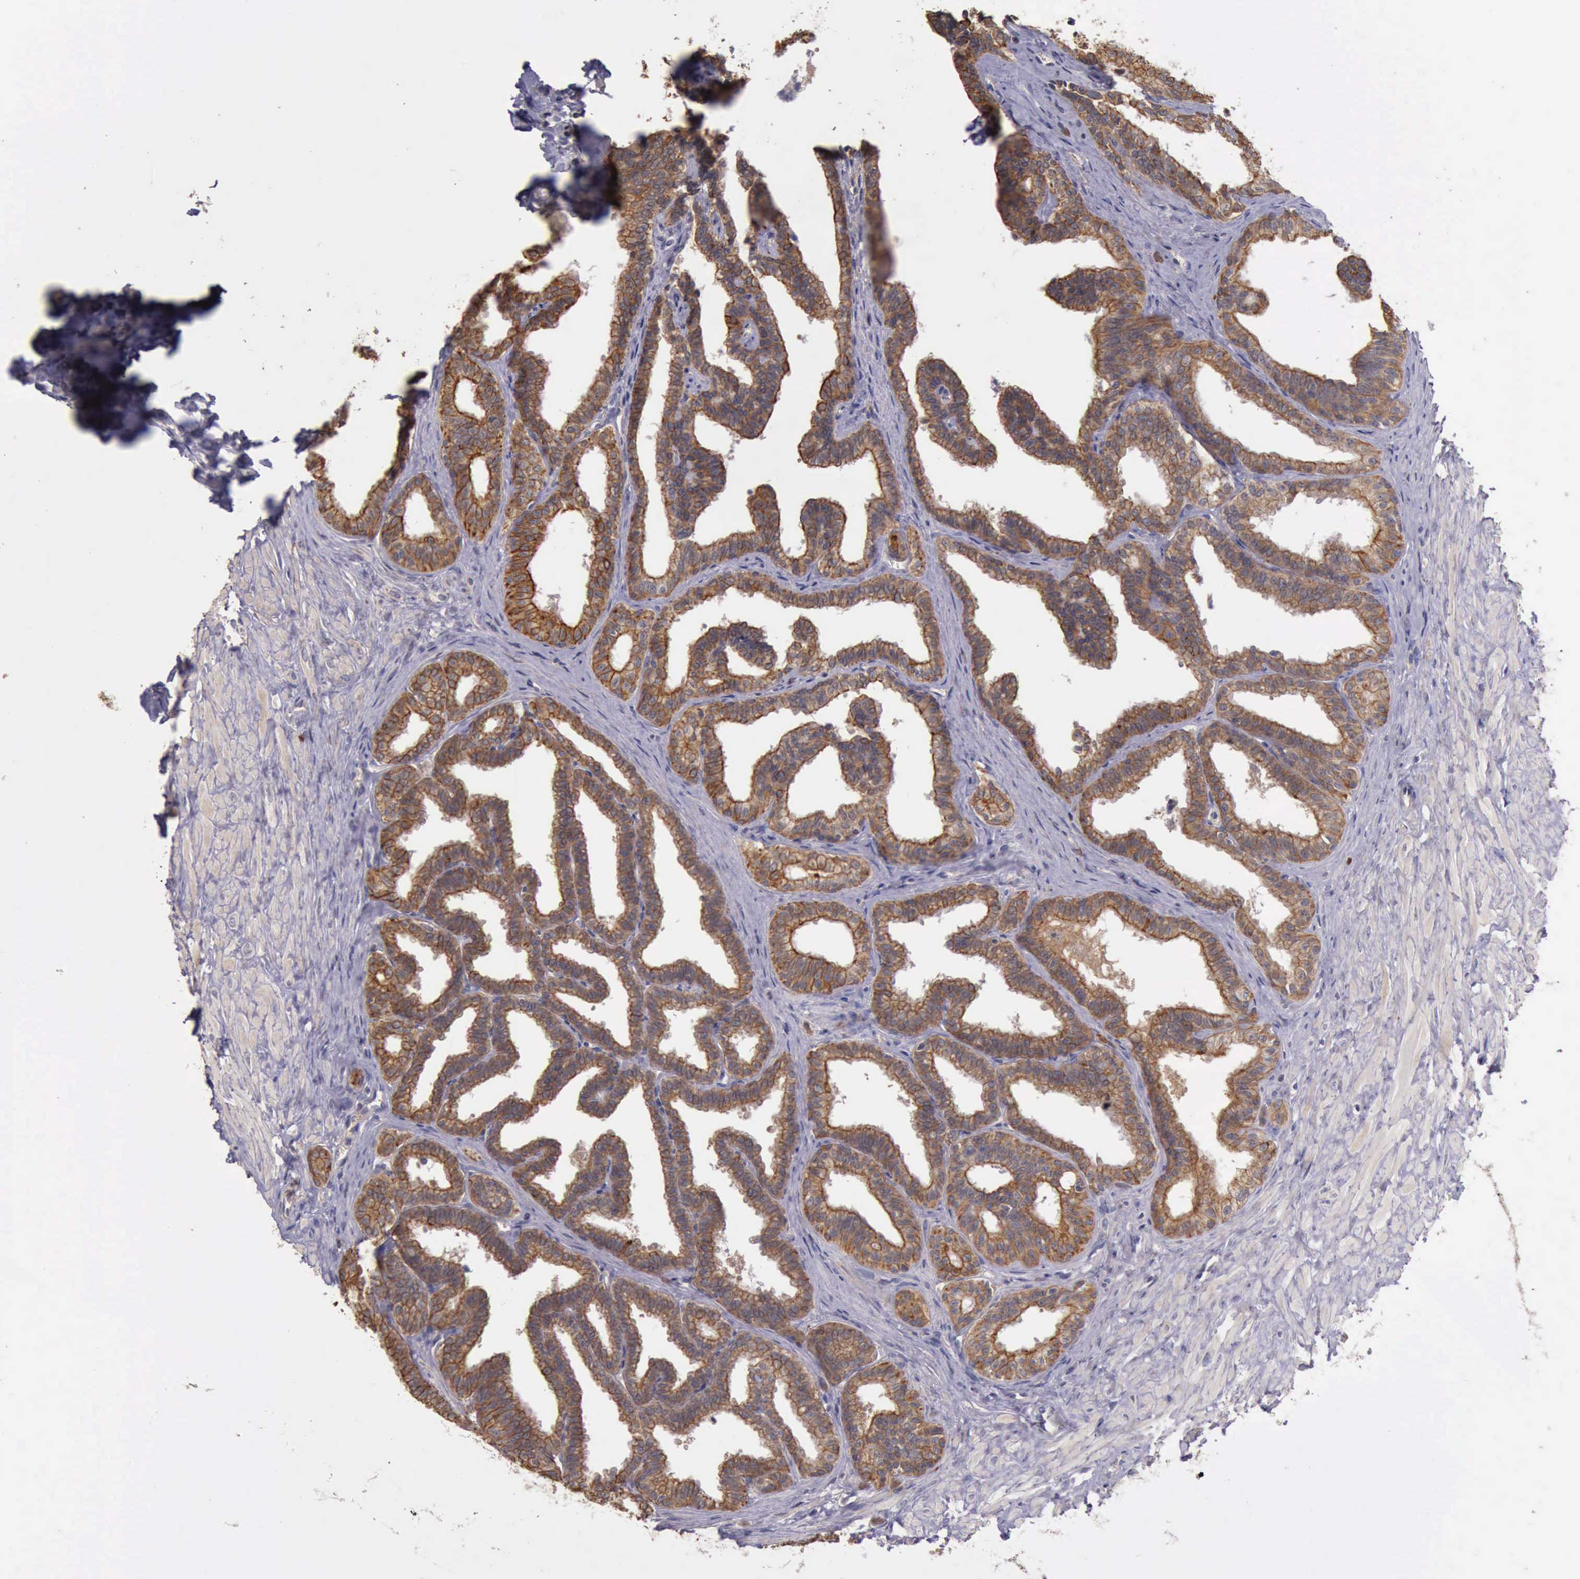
{"staining": {"intensity": "moderate", "quantity": ">75%", "location": "cytoplasmic/membranous"}, "tissue": "seminal vesicle", "cell_type": "Glandular cells", "image_type": "normal", "snomed": [{"axis": "morphology", "description": "Normal tissue, NOS"}, {"axis": "topography", "description": "Seminal veicle"}], "caption": "About >75% of glandular cells in unremarkable seminal vesicle display moderate cytoplasmic/membranous protein expression as visualized by brown immunohistochemical staining.", "gene": "RAB39B", "patient": {"sex": "male", "age": 26}}